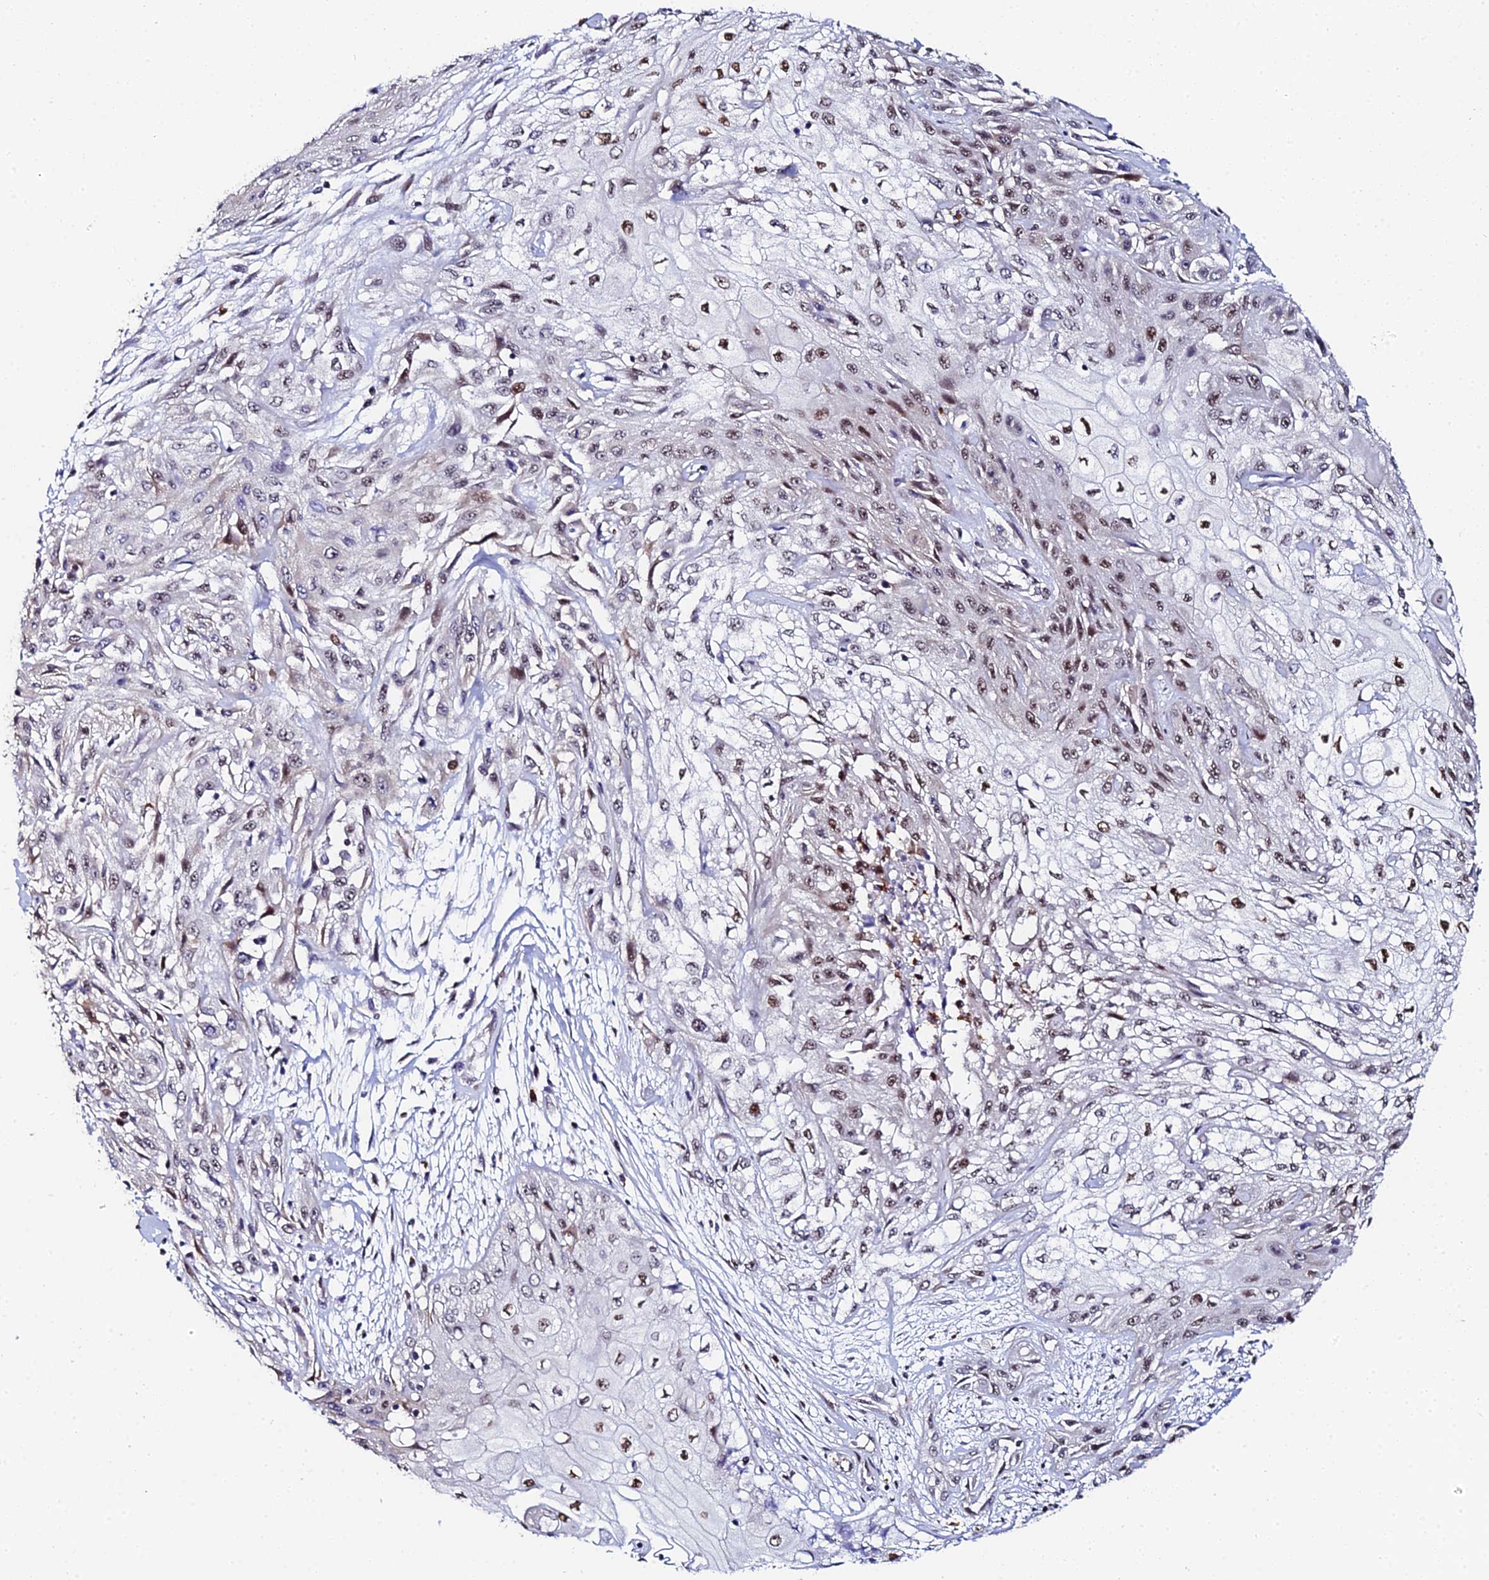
{"staining": {"intensity": "moderate", "quantity": ">75%", "location": "nuclear"}, "tissue": "skin cancer", "cell_type": "Tumor cells", "image_type": "cancer", "snomed": [{"axis": "morphology", "description": "Squamous cell carcinoma, NOS"}, {"axis": "morphology", "description": "Squamous cell carcinoma, metastatic, NOS"}, {"axis": "topography", "description": "Skin"}, {"axis": "topography", "description": "Lymph node"}], "caption": "Moderate nuclear protein staining is seen in about >75% of tumor cells in squamous cell carcinoma (skin). The staining is performed using DAB (3,3'-diaminobenzidine) brown chromogen to label protein expression. The nuclei are counter-stained blue using hematoxylin.", "gene": "TIFA", "patient": {"sex": "male", "age": 75}}